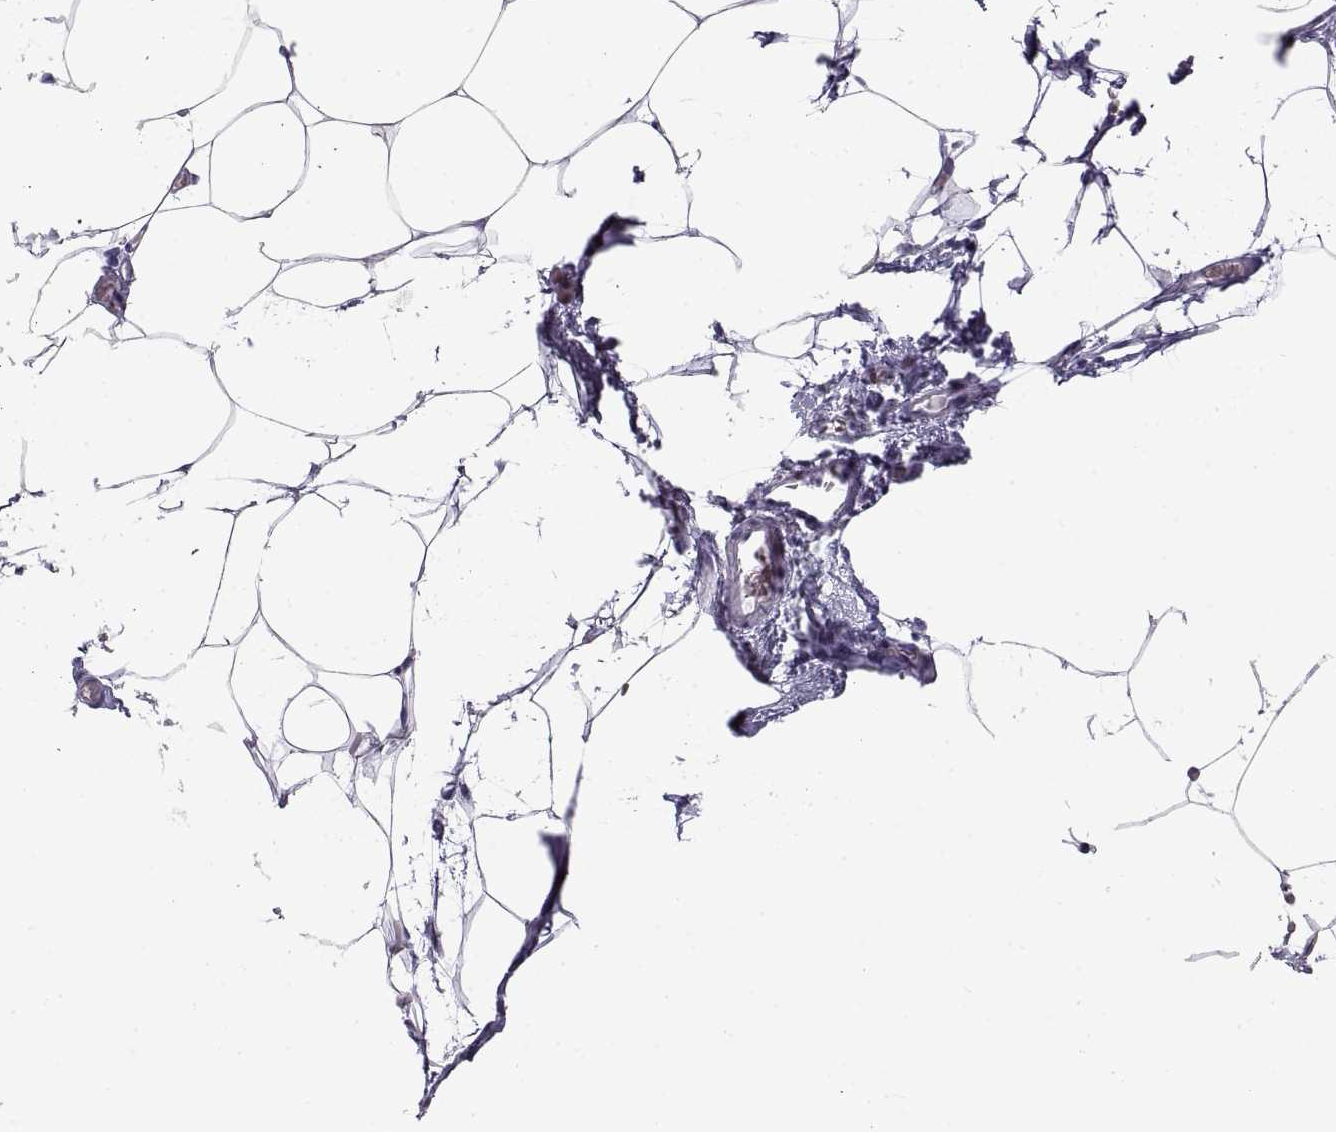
{"staining": {"intensity": "negative", "quantity": "none", "location": "none"}, "tissue": "adipose tissue", "cell_type": "Adipocytes", "image_type": "normal", "snomed": [{"axis": "morphology", "description": "Normal tissue, NOS"}, {"axis": "topography", "description": "Adipose tissue"}], "caption": "An immunohistochemistry histopathology image of benign adipose tissue is shown. There is no staining in adipocytes of adipose tissue.", "gene": "RLBP1", "patient": {"sex": "male", "age": 57}}